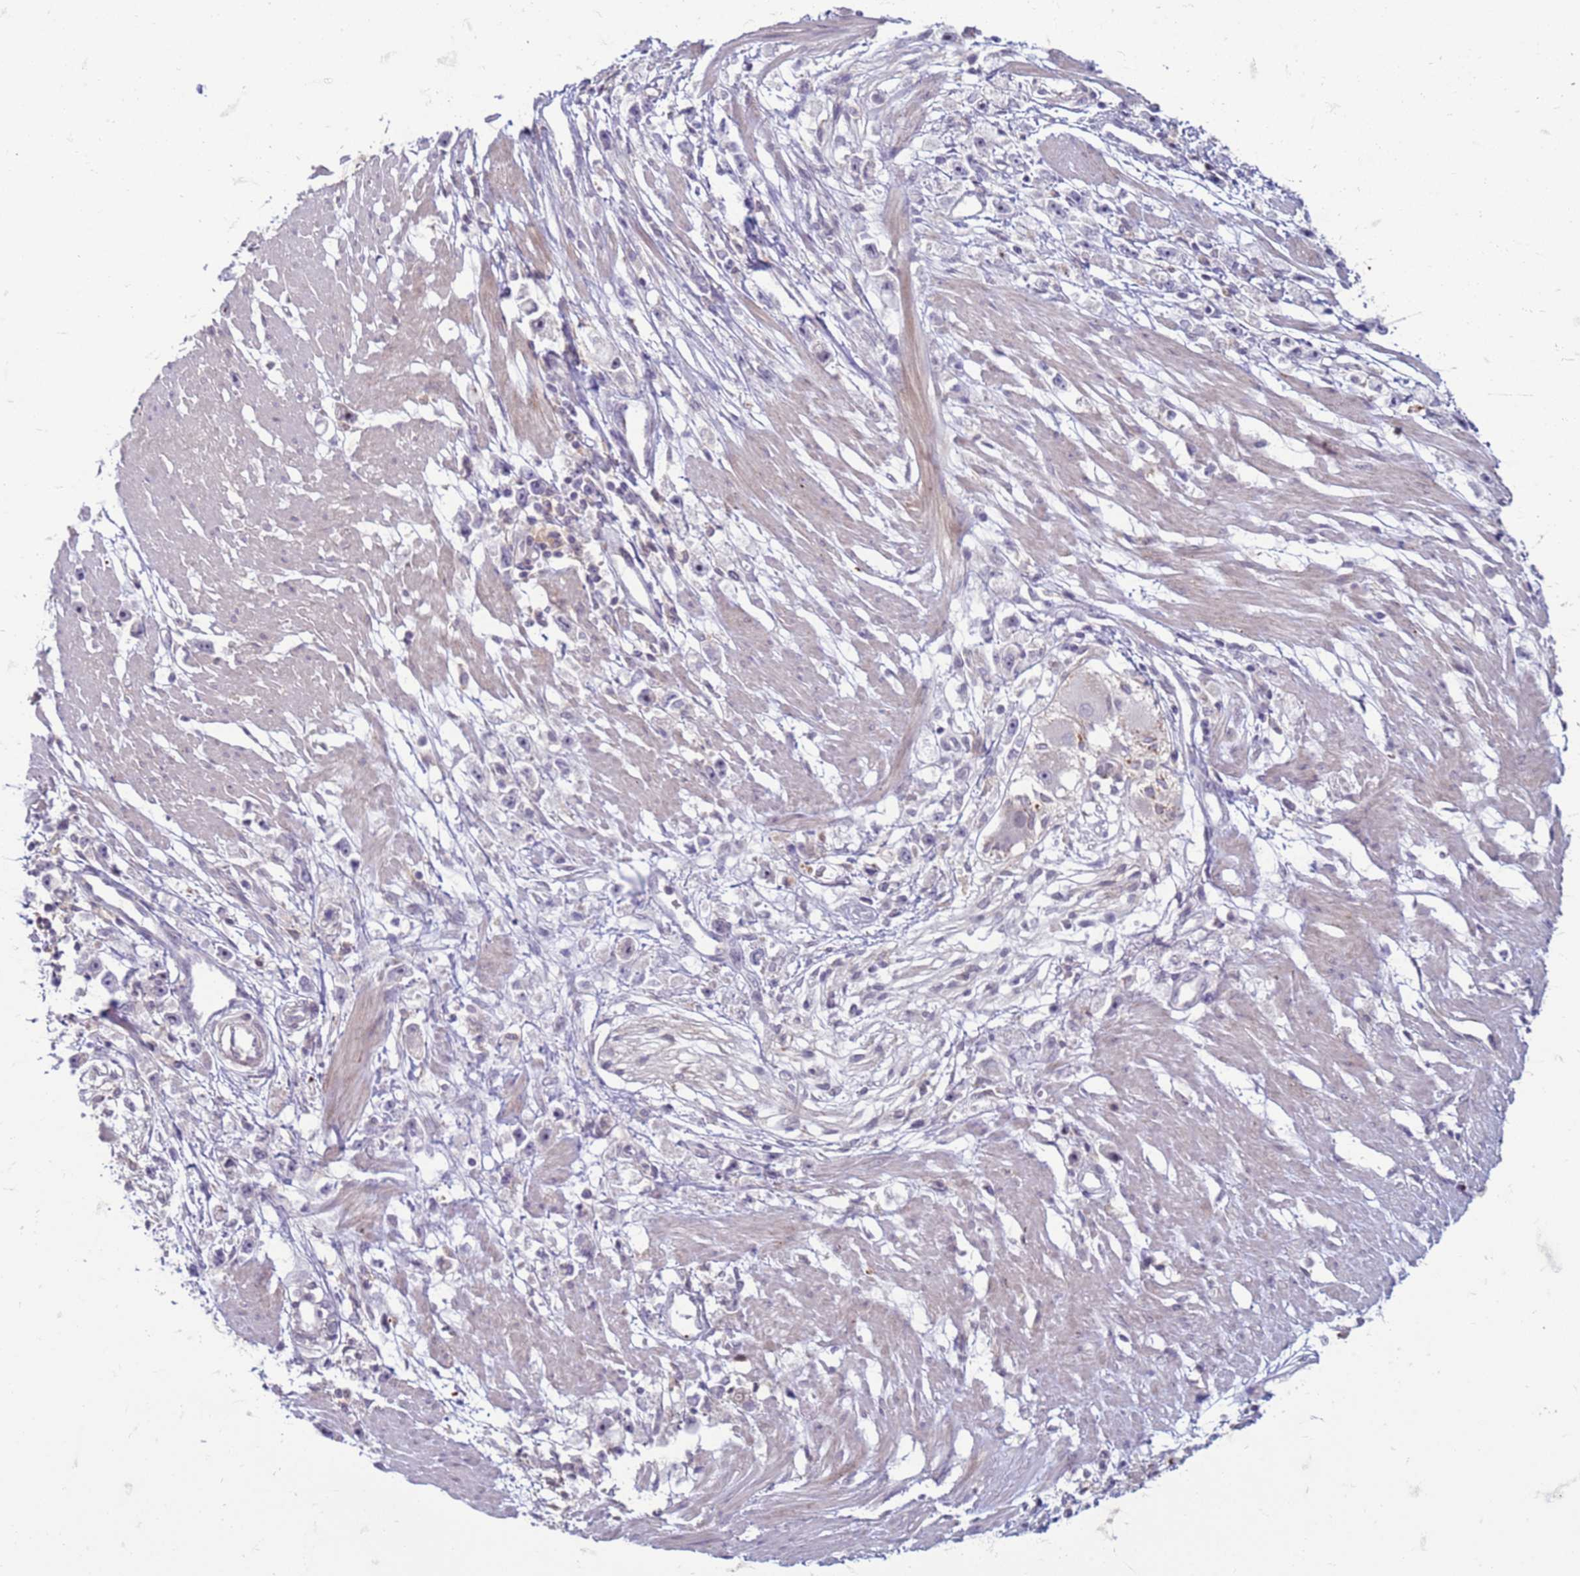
{"staining": {"intensity": "negative", "quantity": "none", "location": "none"}, "tissue": "stomach cancer", "cell_type": "Tumor cells", "image_type": "cancer", "snomed": [{"axis": "morphology", "description": "Adenocarcinoma, NOS"}, {"axis": "topography", "description": "Stomach"}], "caption": "Protein analysis of stomach cancer shows no significant staining in tumor cells.", "gene": "SLC15A3", "patient": {"sex": "female", "age": 59}}